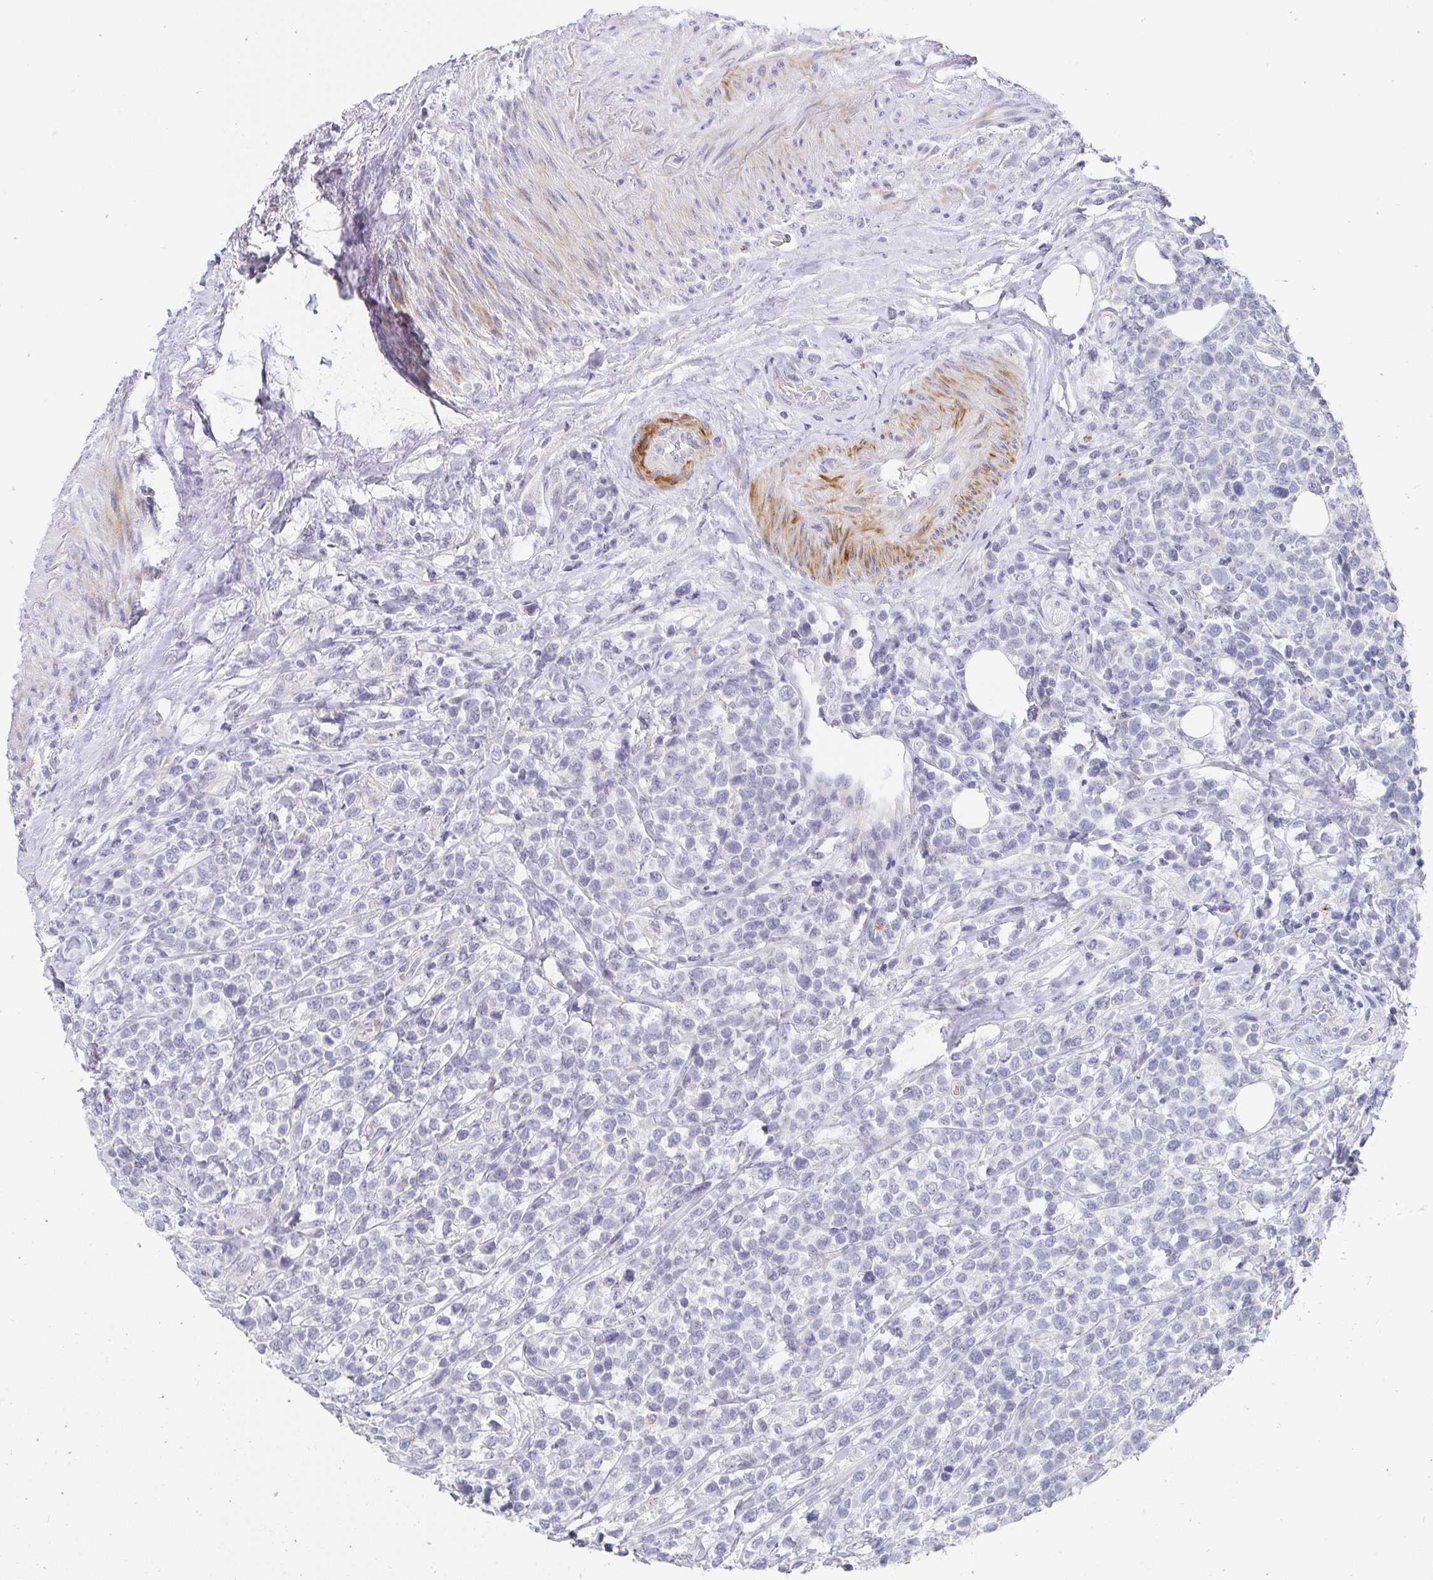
{"staining": {"intensity": "negative", "quantity": "none", "location": "none"}, "tissue": "lymphoma", "cell_type": "Tumor cells", "image_type": "cancer", "snomed": [{"axis": "morphology", "description": "Malignant lymphoma, non-Hodgkin's type, High grade"}, {"axis": "topography", "description": "Soft tissue"}], "caption": "Immunohistochemistry (IHC) photomicrograph of neoplastic tissue: malignant lymphoma, non-Hodgkin's type (high-grade) stained with DAB (3,3'-diaminobenzidine) exhibits no significant protein expression in tumor cells. (DAB immunohistochemistry visualized using brightfield microscopy, high magnification).", "gene": "PDX1", "patient": {"sex": "female", "age": 56}}